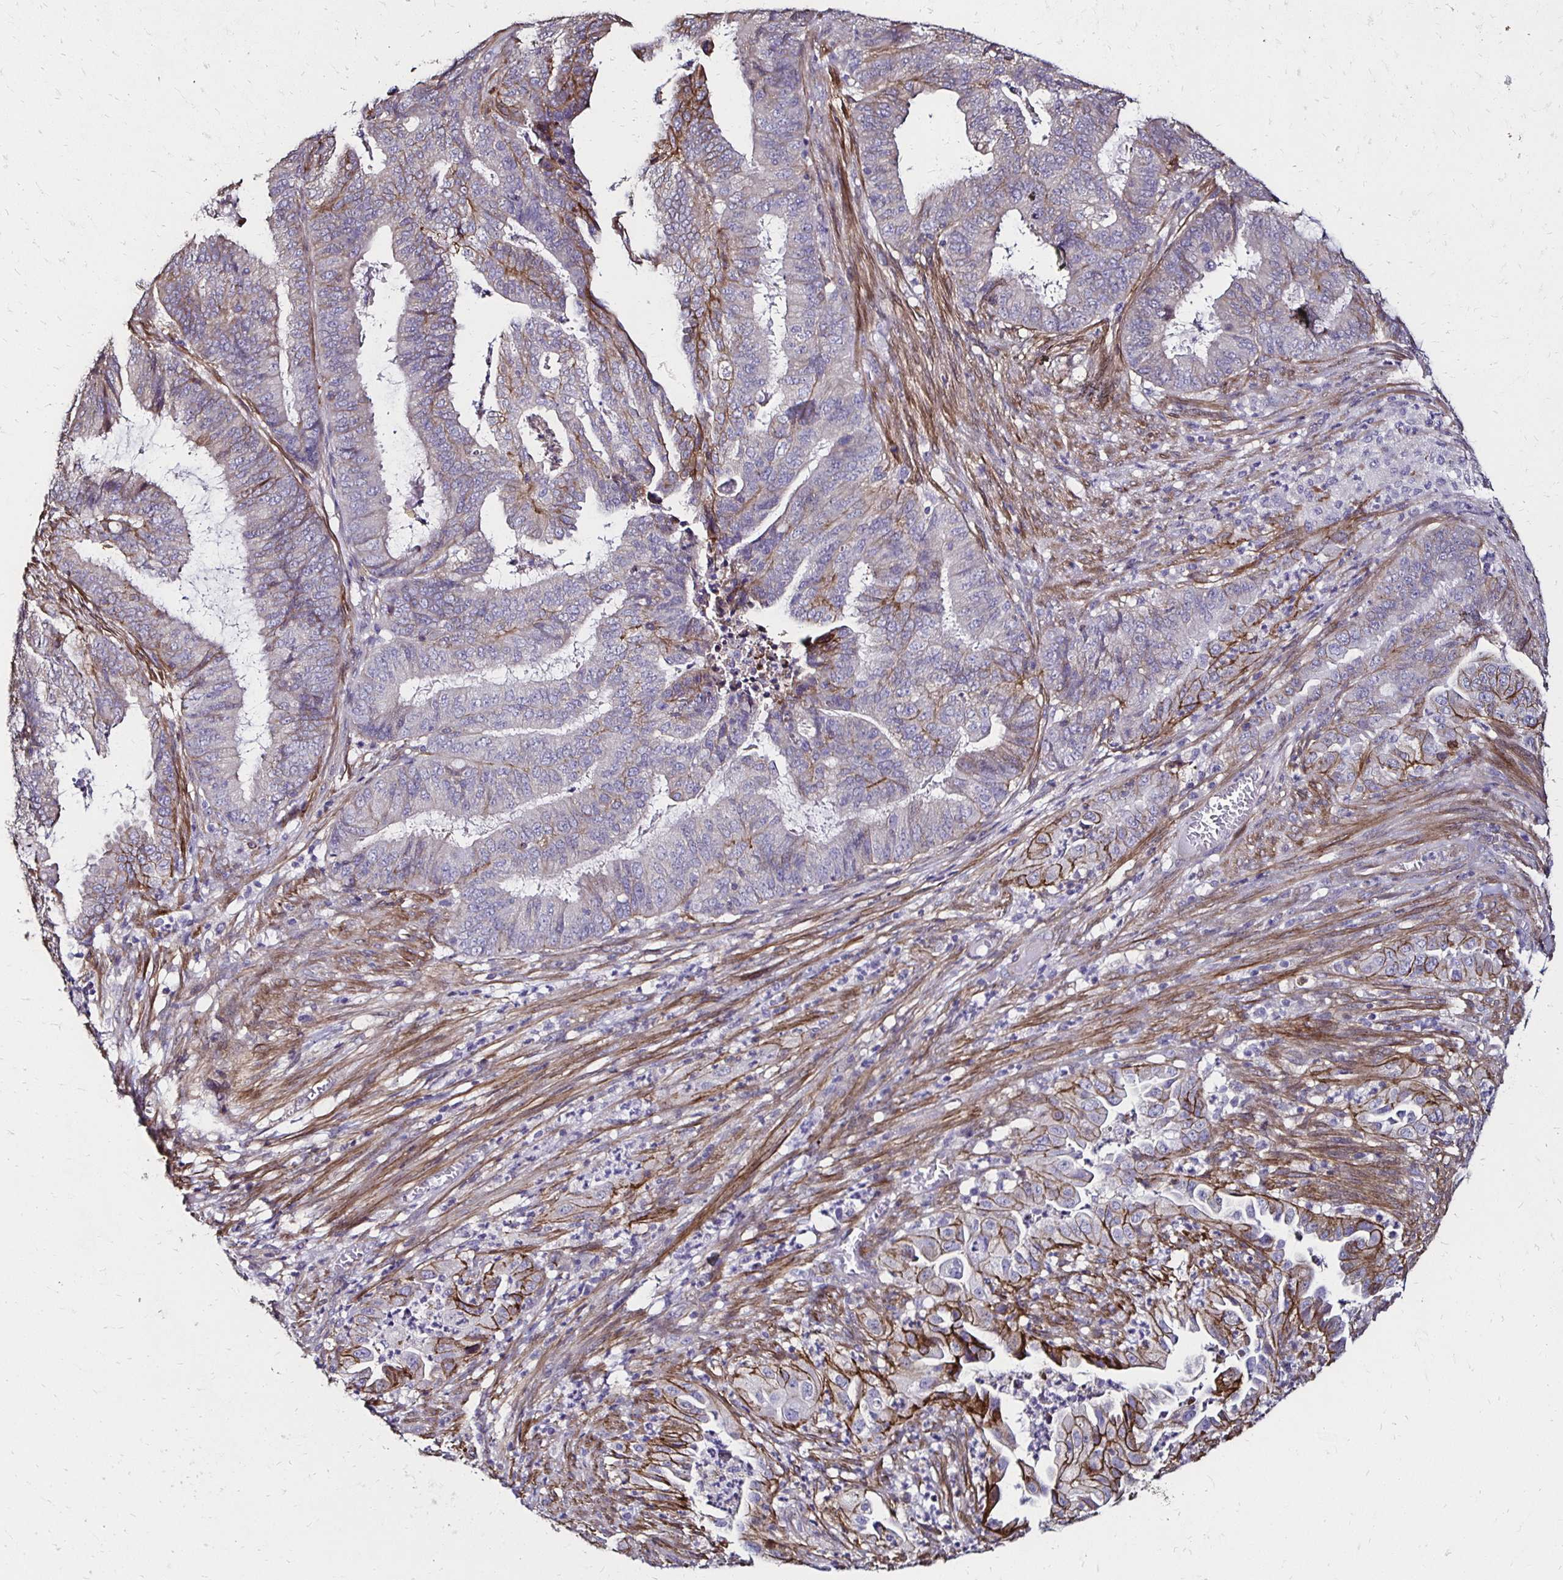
{"staining": {"intensity": "negative", "quantity": "none", "location": "none"}, "tissue": "endometrial cancer", "cell_type": "Tumor cells", "image_type": "cancer", "snomed": [{"axis": "morphology", "description": "Adenocarcinoma, NOS"}, {"axis": "topography", "description": "Endometrium"}], "caption": "A high-resolution photomicrograph shows immunohistochemistry (IHC) staining of endometrial cancer, which displays no significant staining in tumor cells.", "gene": "ITGB1", "patient": {"sex": "female", "age": 51}}